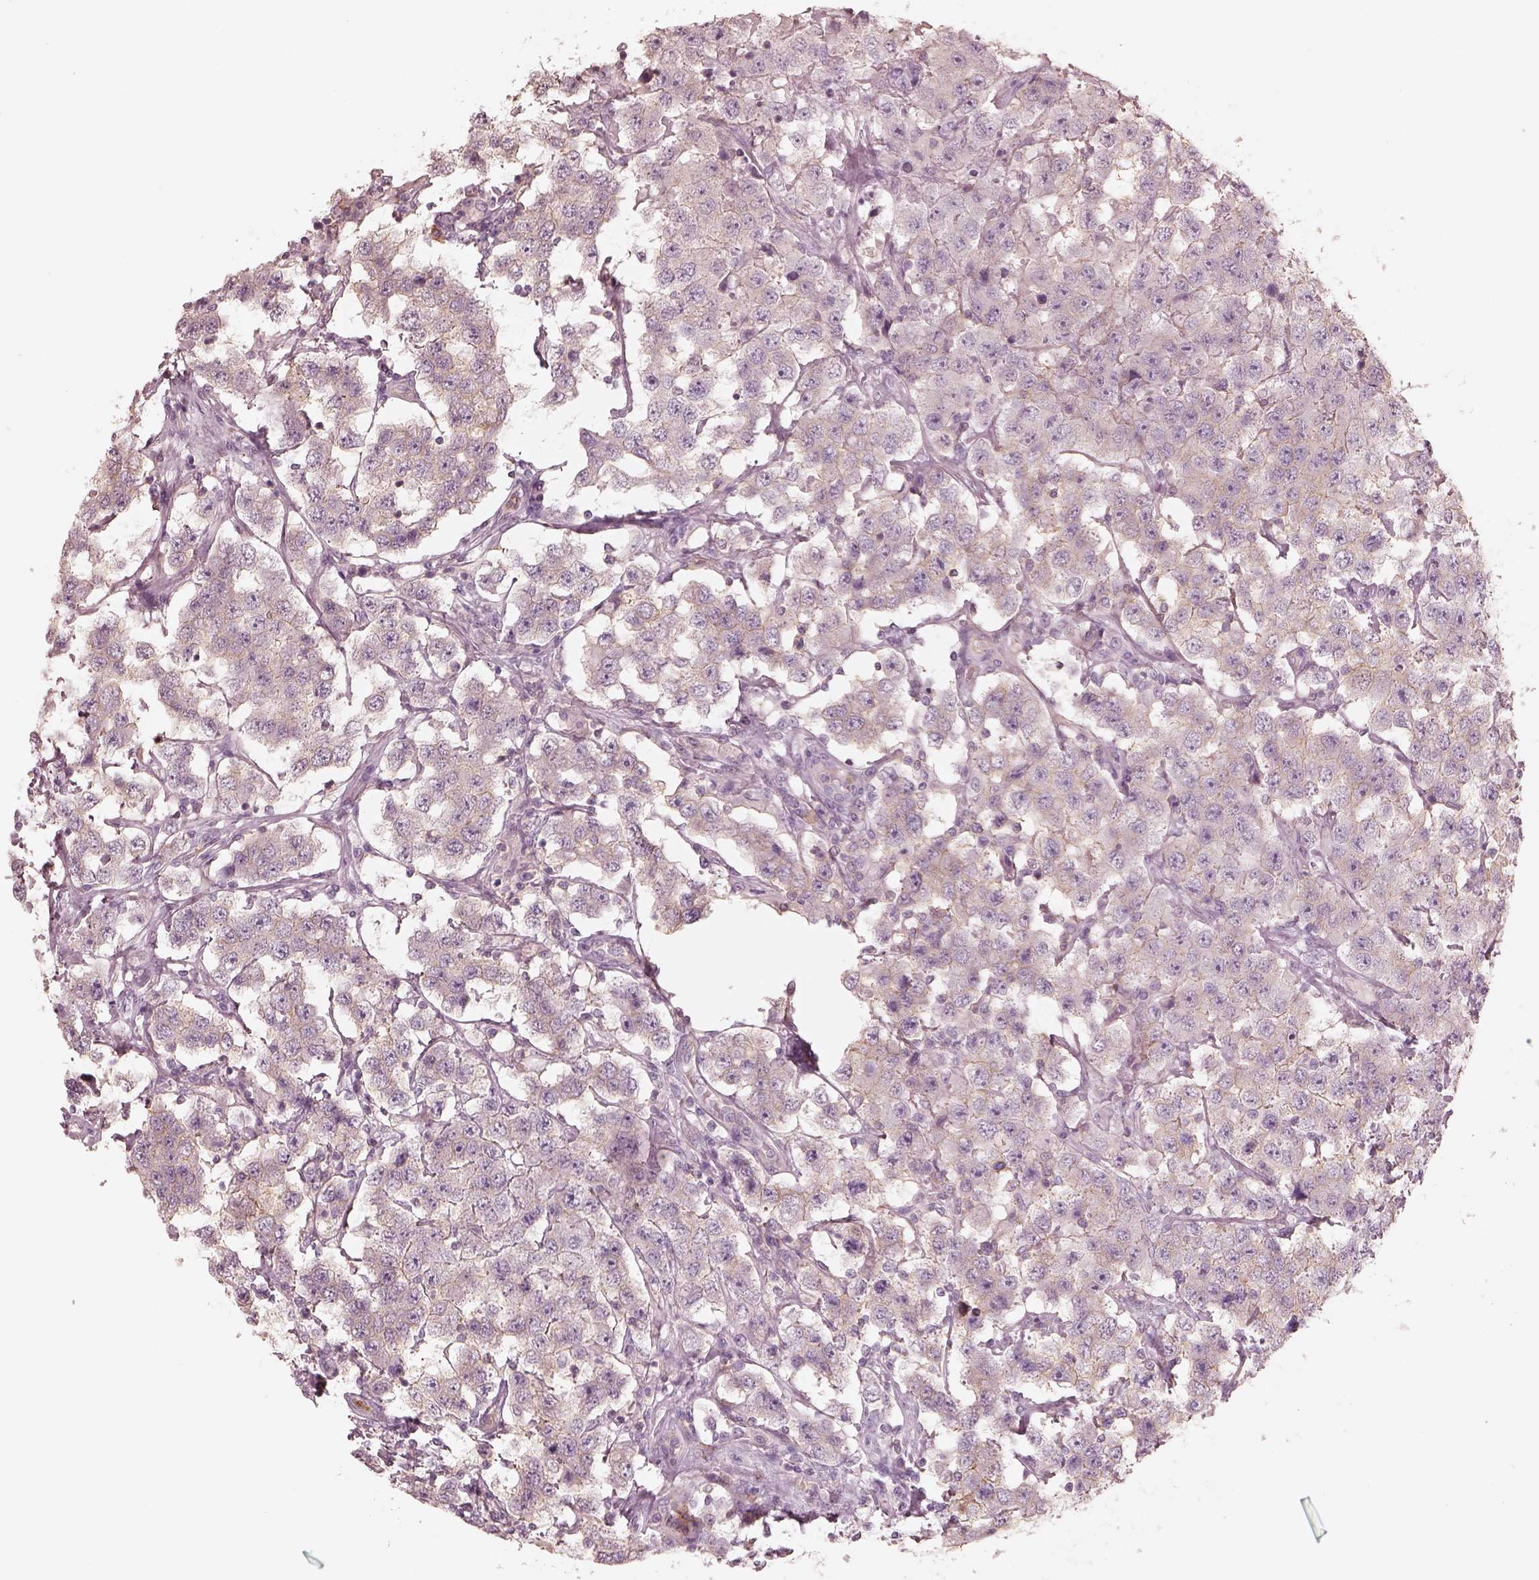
{"staining": {"intensity": "weak", "quantity": "<25%", "location": "cytoplasmic/membranous"}, "tissue": "testis cancer", "cell_type": "Tumor cells", "image_type": "cancer", "snomed": [{"axis": "morphology", "description": "Seminoma, NOS"}, {"axis": "topography", "description": "Testis"}], "caption": "This is a micrograph of immunohistochemistry staining of testis seminoma, which shows no staining in tumor cells.", "gene": "GPRIN1", "patient": {"sex": "male", "age": 52}}